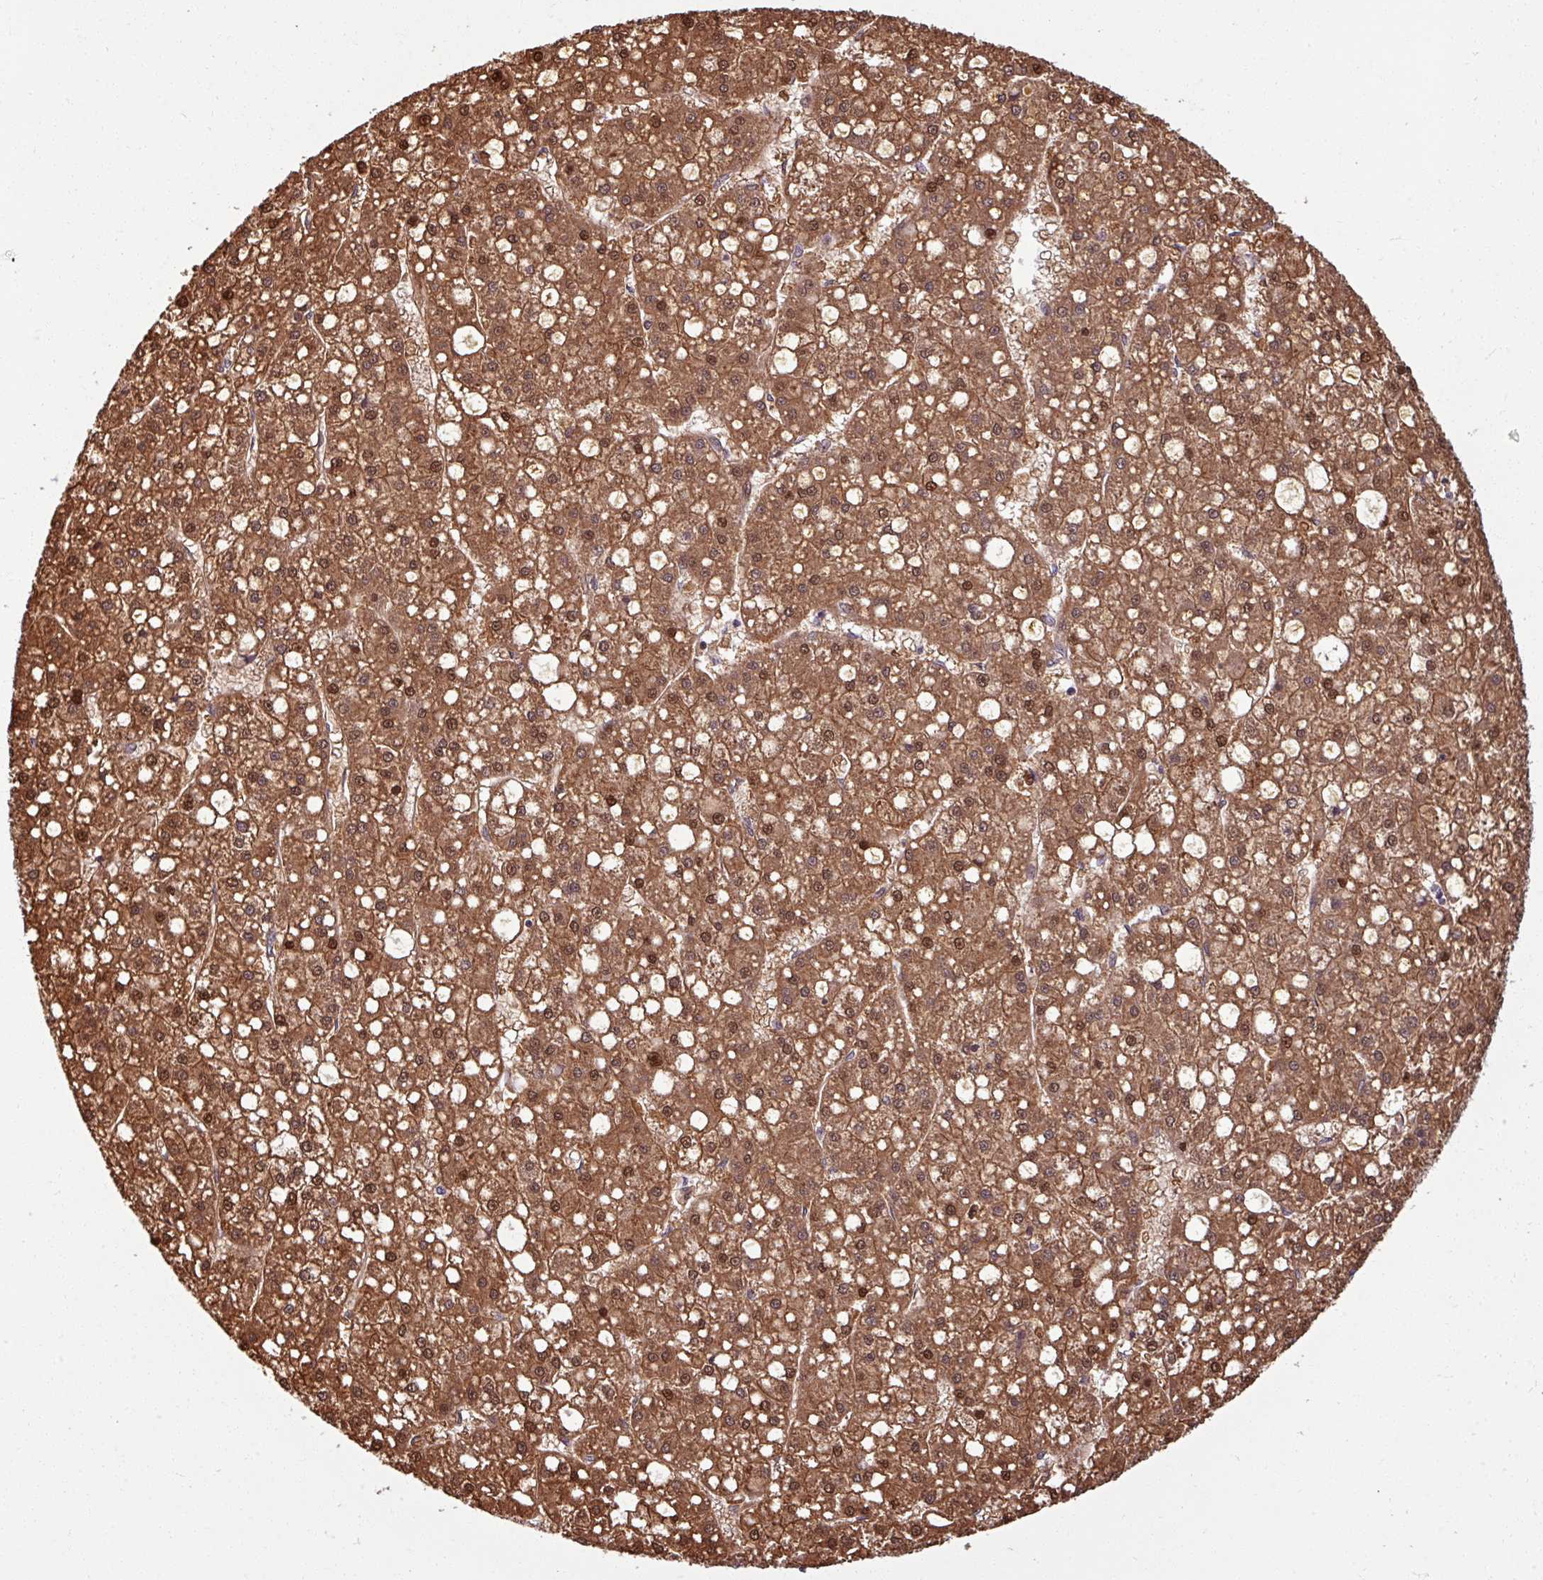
{"staining": {"intensity": "moderate", "quantity": ">75%", "location": "cytoplasmic/membranous,nuclear"}, "tissue": "liver cancer", "cell_type": "Tumor cells", "image_type": "cancer", "snomed": [{"axis": "morphology", "description": "Carcinoma, Hepatocellular, NOS"}, {"axis": "topography", "description": "Liver"}], "caption": "A histopathology image showing moderate cytoplasmic/membranous and nuclear staining in about >75% of tumor cells in liver cancer, as visualized by brown immunohistochemical staining.", "gene": "KCTD11", "patient": {"sex": "male", "age": 67}}